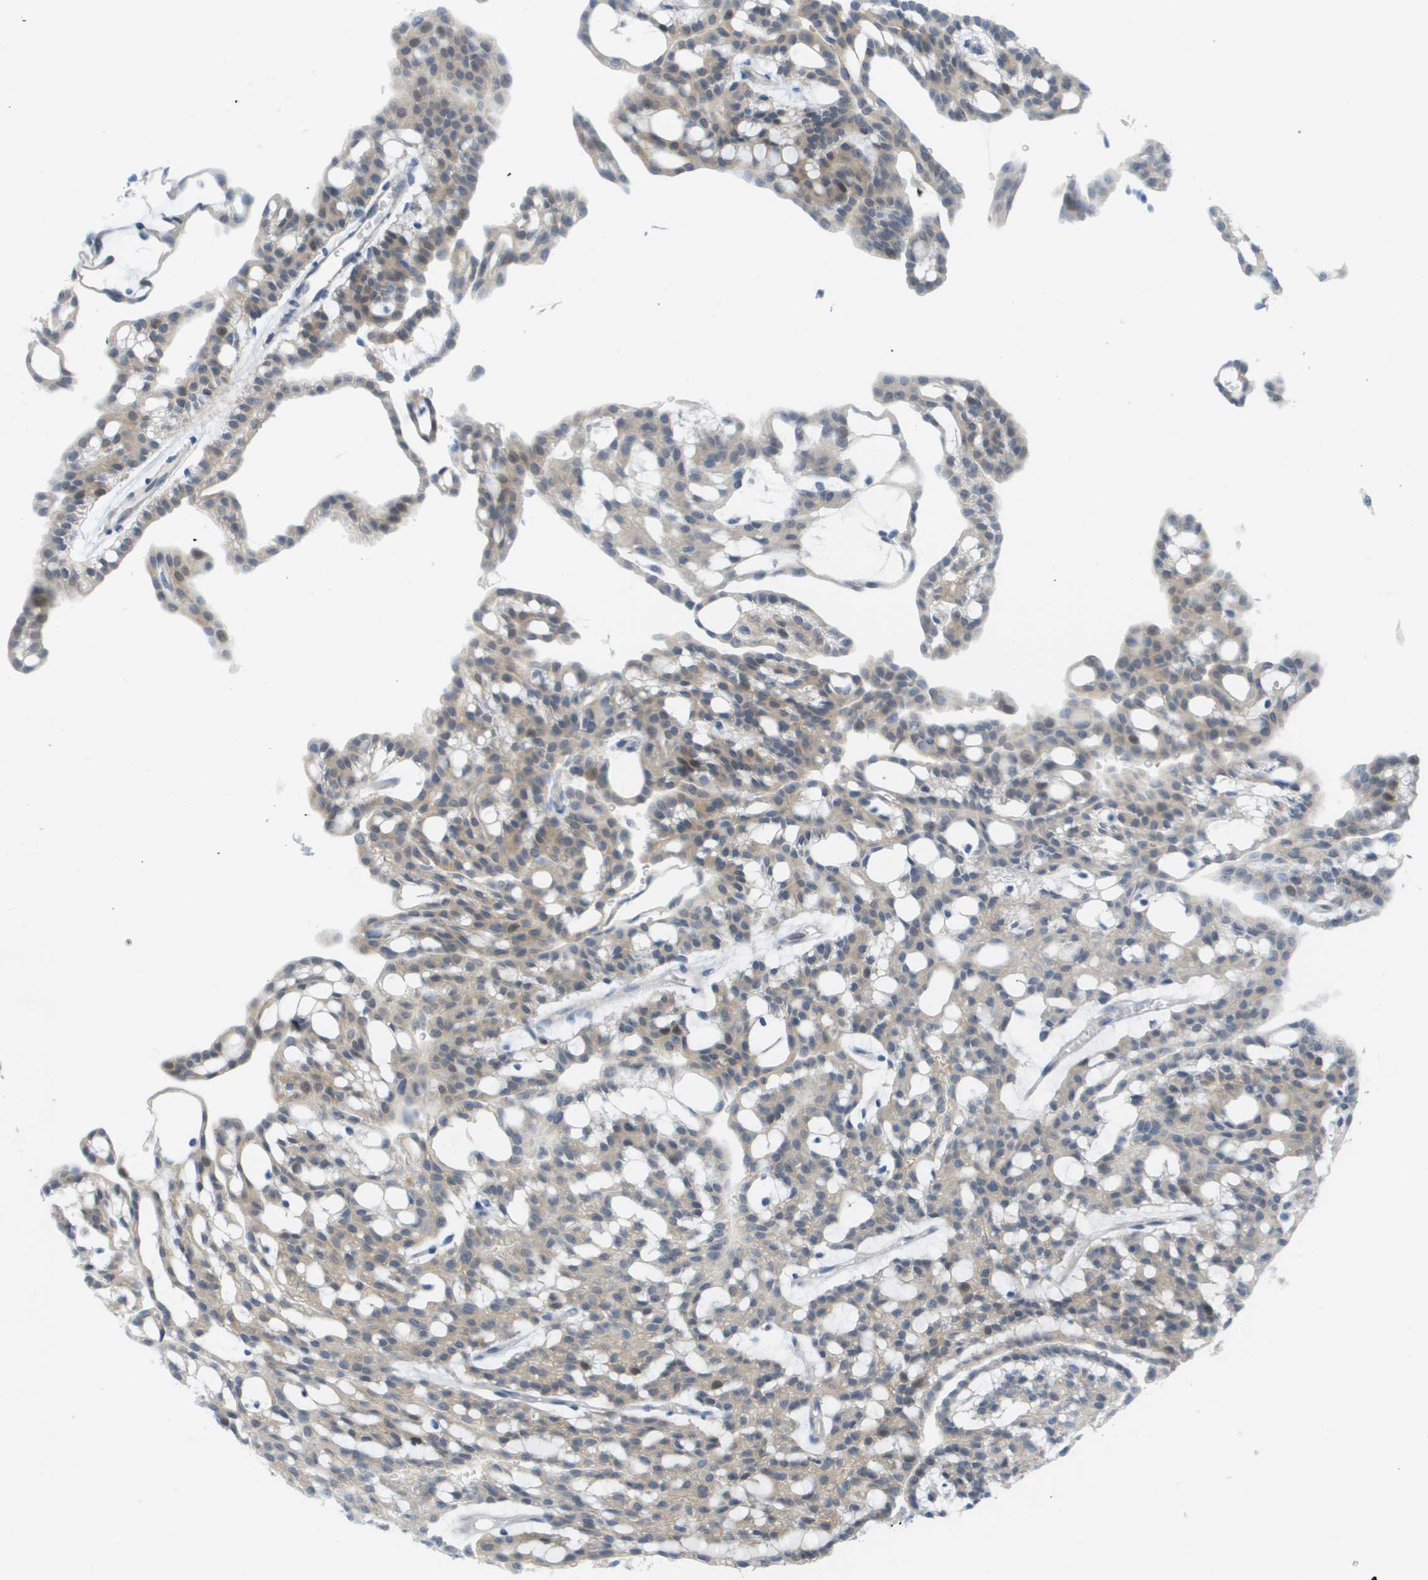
{"staining": {"intensity": "weak", "quantity": "<25%", "location": "cytoplasmic/membranous"}, "tissue": "renal cancer", "cell_type": "Tumor cells", "image_type": "cancer", "snomed": [{"axis": "morphology", "description": "Adenocarcinoma, NOS"}, {"axis": "topography", "description": "Kidney"}], "caption": "This is an IHC photomicrograph of human renal cancer. There is no expression in tumor cells.", "gene": "CUL9", "patient": {"sex": "male", "age": 63}}